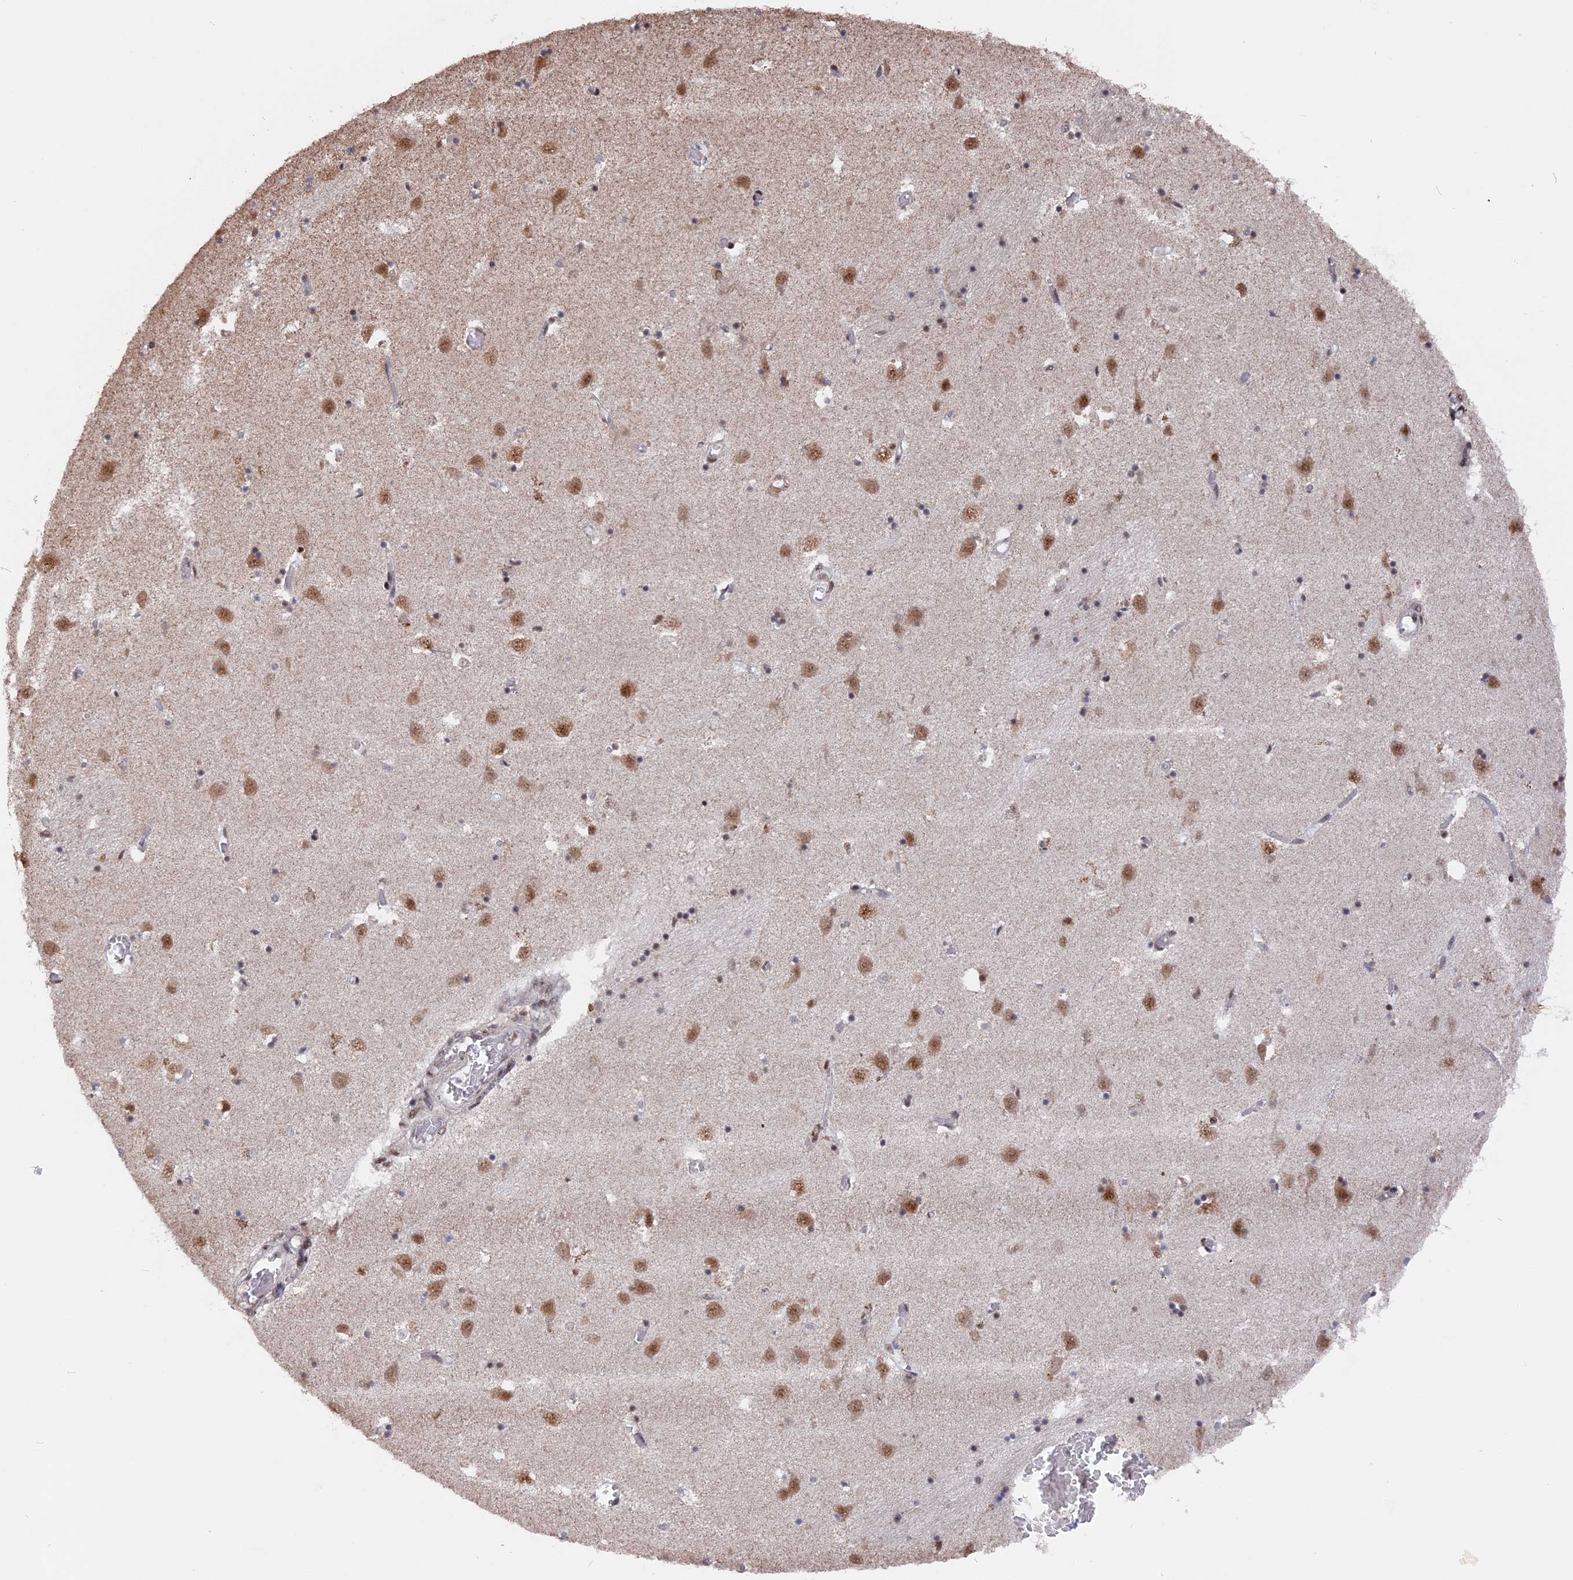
{"staining": {"intensity": "moderate", "quantity": "25%-75%", "location": "nuclear"}, "tissue": "caudate", "cell_type": "Glial cells", "image_type": "normal", "snomed": [{"axis": "morphology", "description": "Normal tissue, NOS"}, {"axis": "topography", "description": "Lateral ventricle wall"}], "caption": "Protein analysis of normal caudate demonstrates moderate nuclear expression in about 25%-75% of glial cells. (Brightfield microscopy of DAB IHC at high magnification).", "gene": "SF3A2", "patient": {"sex": "male", "age": 70}}